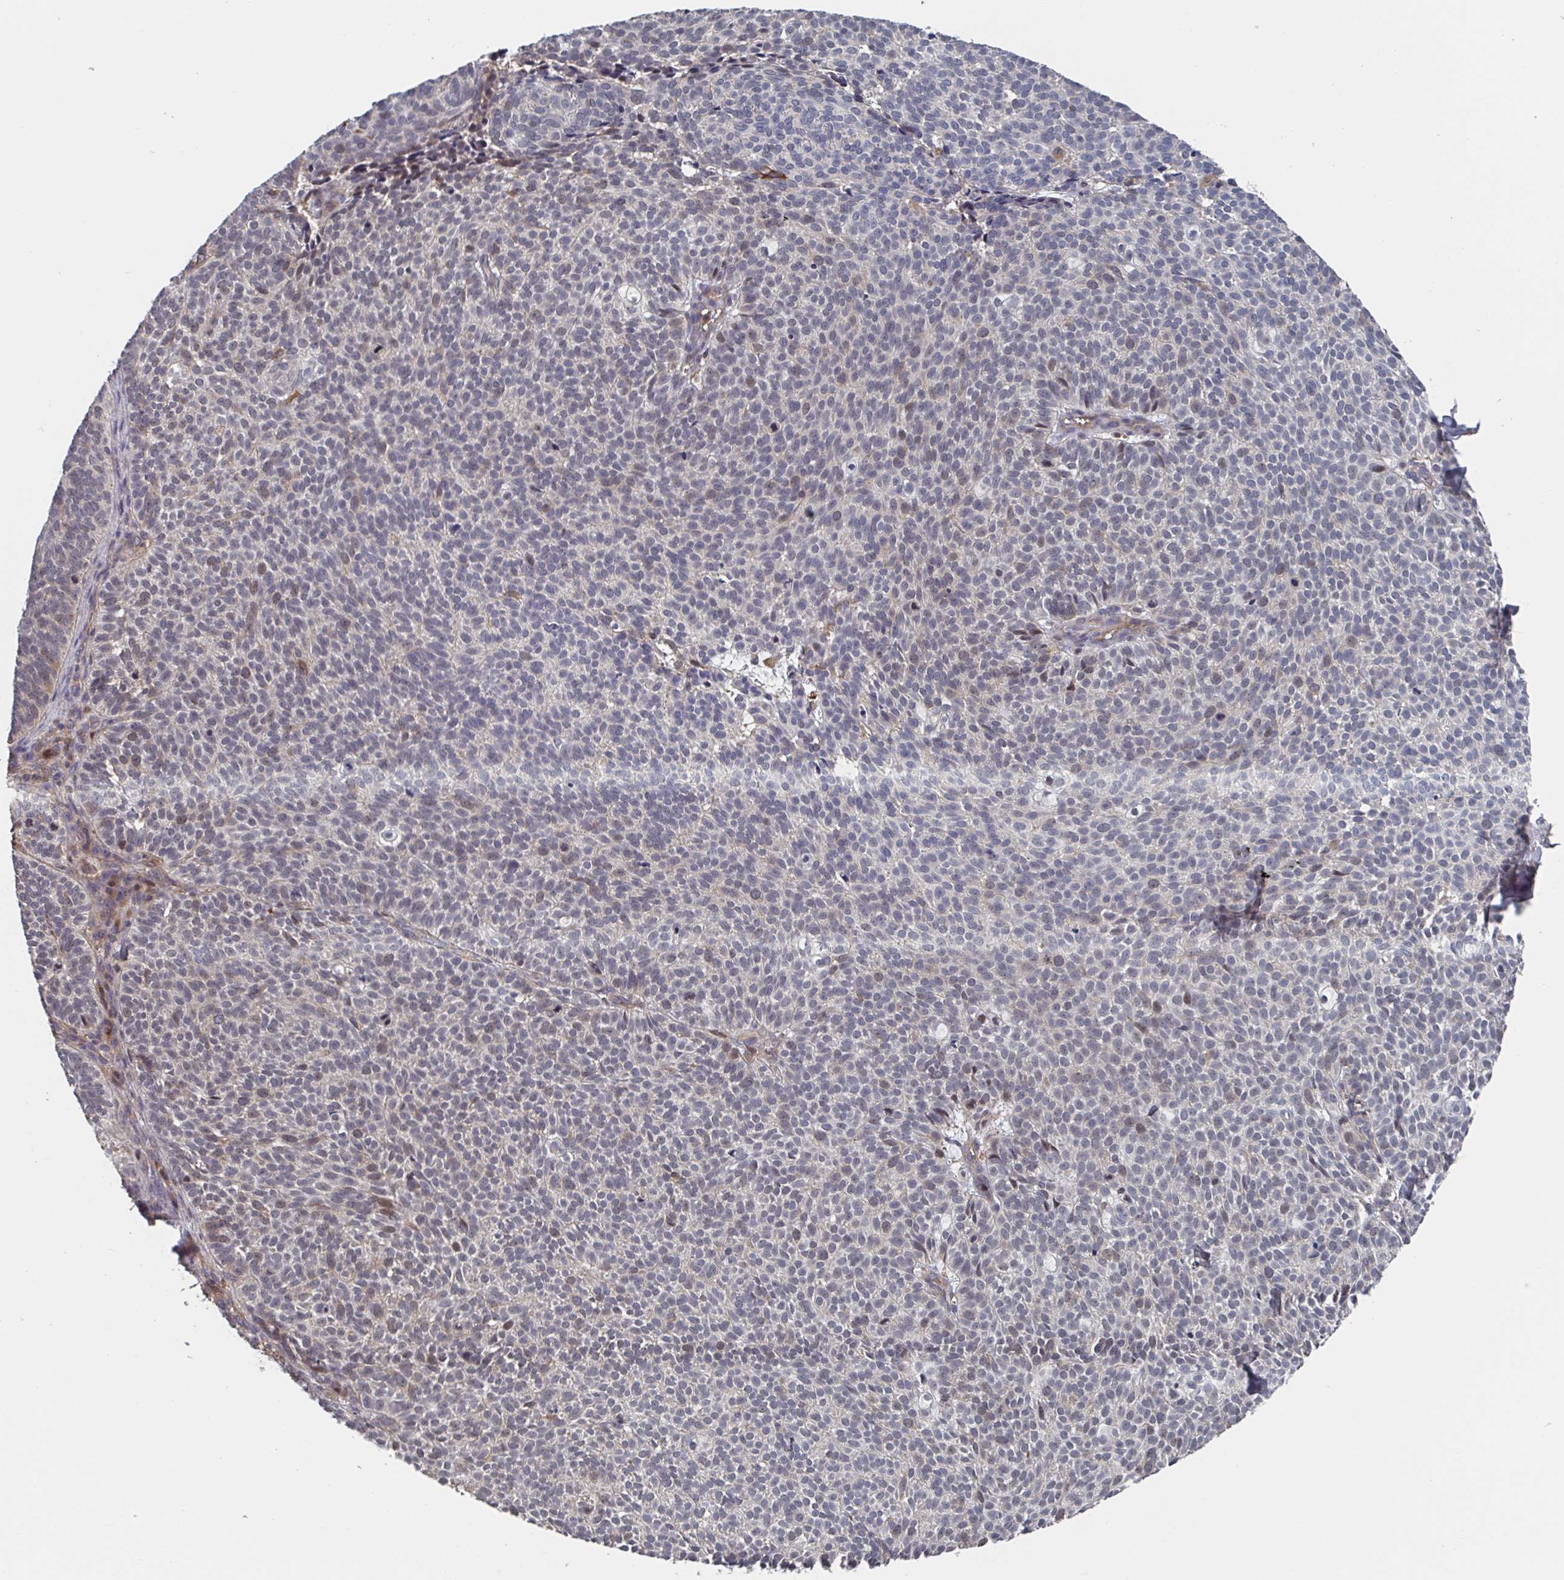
{"staining": {"intensity": "negative", "quantity": "none", "location": "none"}, "tissue": "skin cancer", "cell_type": "Tumor cells", "image_type": "cancer", "snomed": [{"axis": "morphology", "description": "Basal cell carcinoma"}, {"axis": "topography", "description": "Skin"}], "caption": "Tumor cells are negative for protein expression in human skin cancer. (Stains: DAB (3,3'-diaminobenzidine) IHC with hematoxylin counter stain, Microscopy: brightfield microscopy at high magnification).", "gene": "DHRS12", "patient": {"sex": "male", "age": 63}}